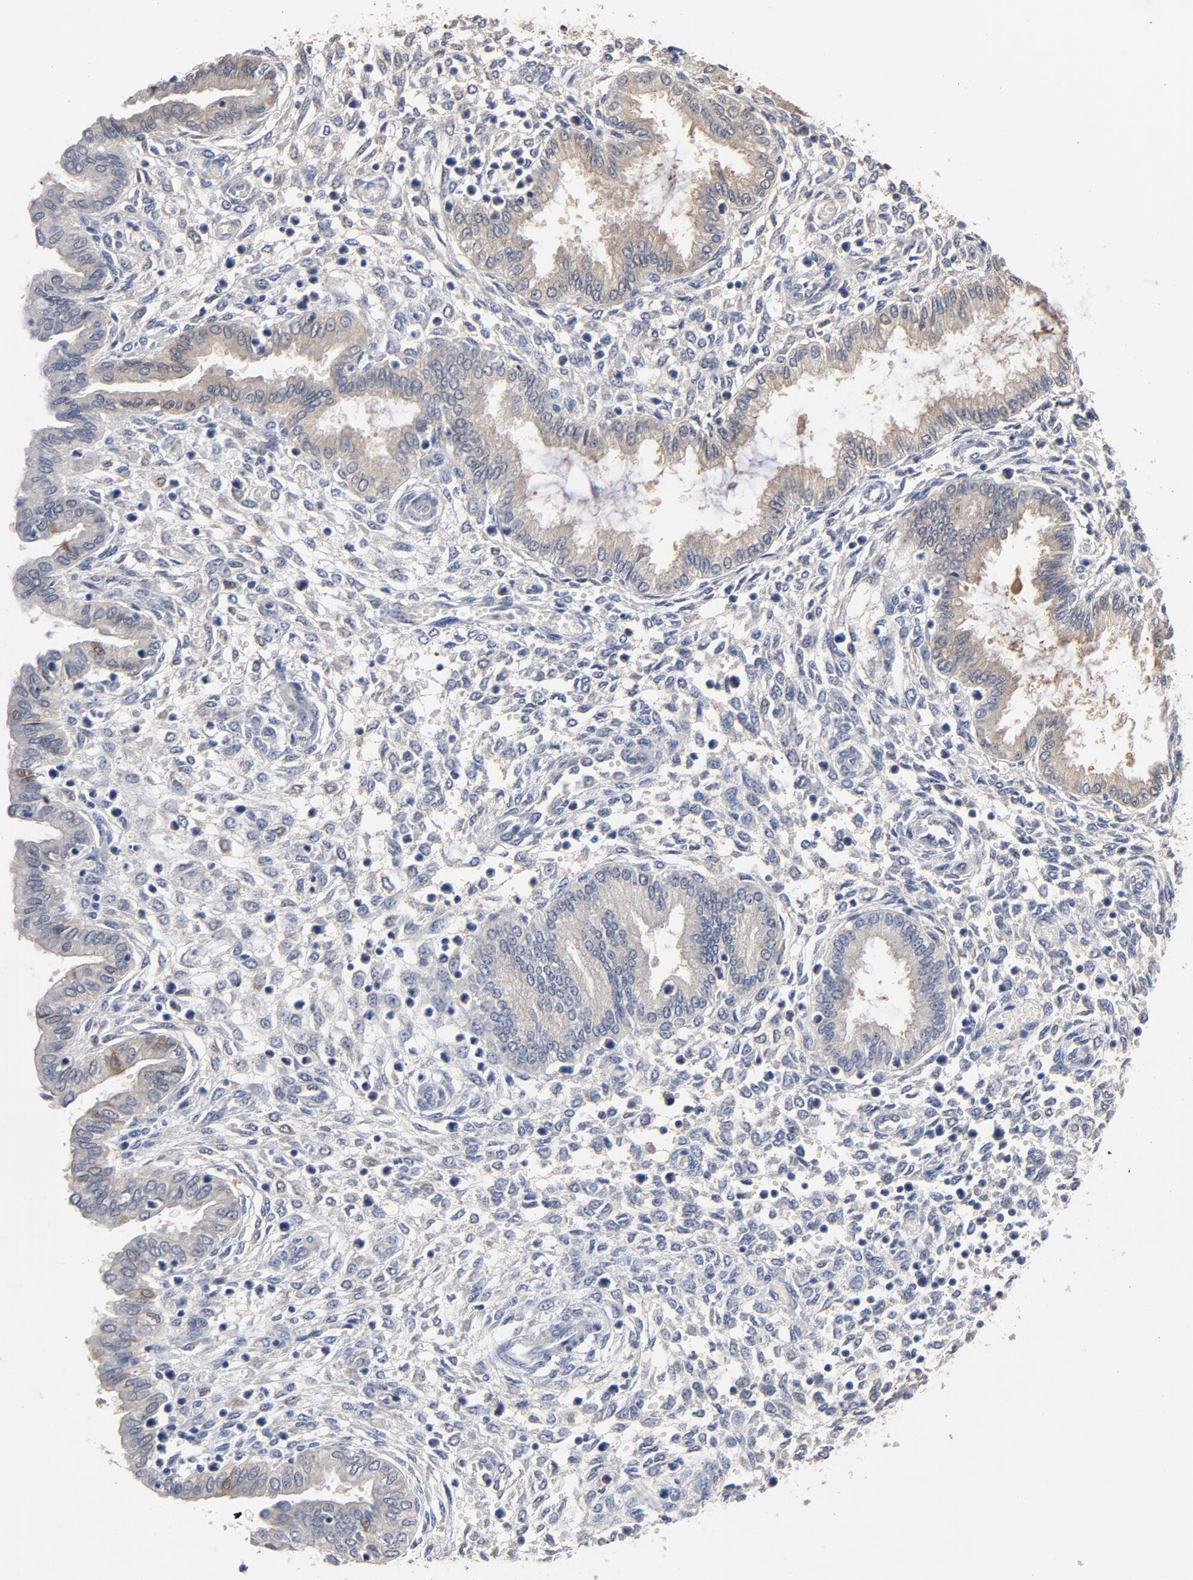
{"staining": {"intensity": "negative", "quantity": "none", "location": "none"}, "tissue": "endometrium", "cell_type": "Cells in endometrial stroma", "image_type": "normal", "snomed": [{"axis": "morphology", "description": "Normal tissue, NOS"}, {"axis": "topography", "description": "Endometrium"}], "caption": "Human endometrium stained for a protein using immunohistochemistry exhibits no expression in cells in endometrial stroma.", "gene": "MIF", "patient": {"sex": "female", "age": 33}}